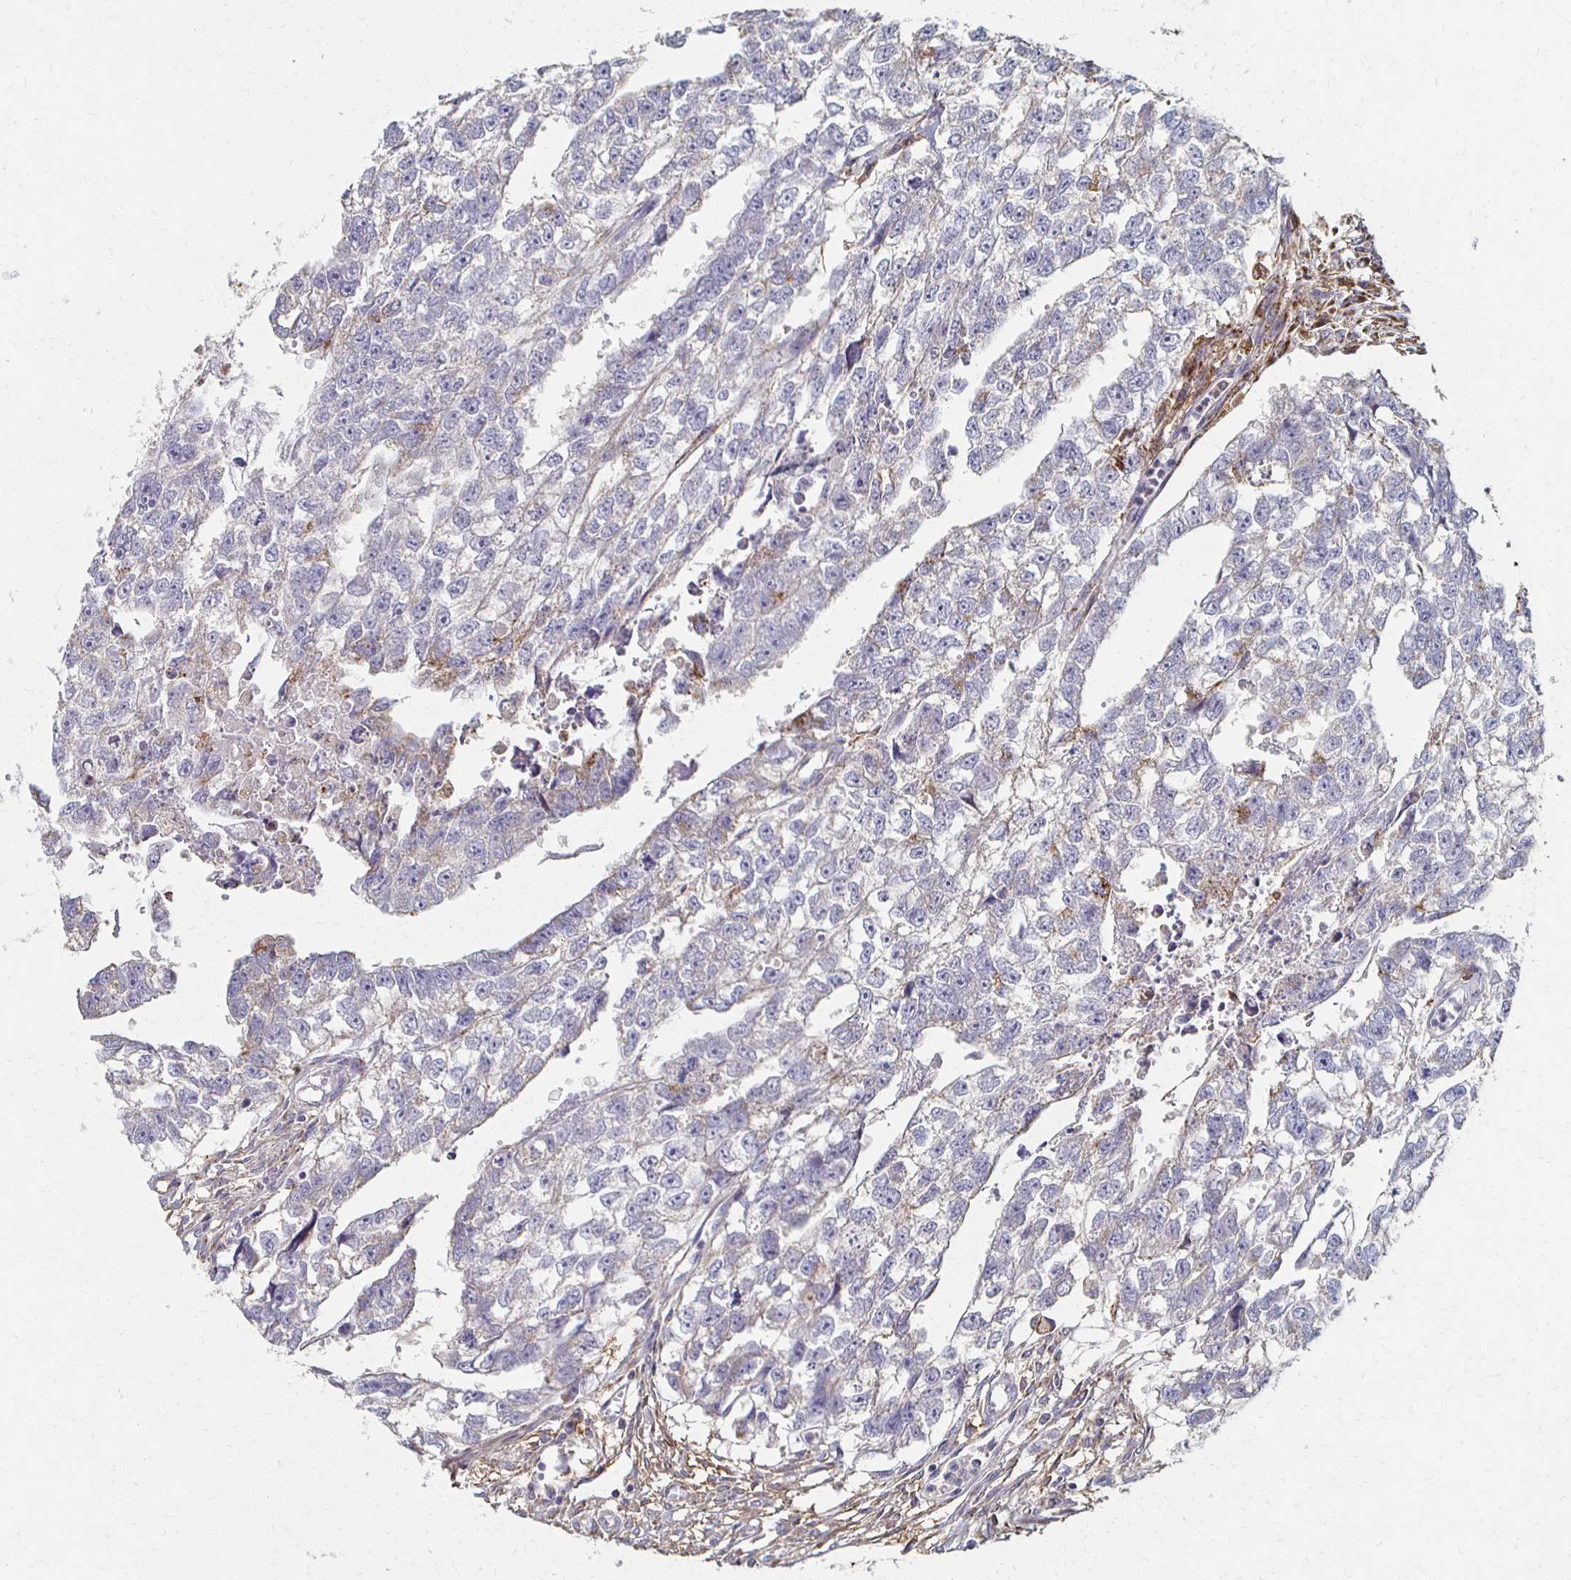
{"staining": {"intensity": "weak", "quantity": "<25%", "location": "cytoplasmic/membranous"}, "tissue": "testis cancer", "cell_type": "Tumor cells", "image_type": "cancer", "snomed": [{"axis": "morphology", "description": "Carcinoma, Embryonal, NOS"}, {"axis": "morphology", "description": "Teratoma, malignant, NOS"}, {"axis": "topography", "description": "Testis"}], "caption": "Protein analysis of testis teratoma (malignant) exhibits no significant expression in tumor cells.", "gene": "CX3CR1", "patient": {"sex": "male", "age": 44}}